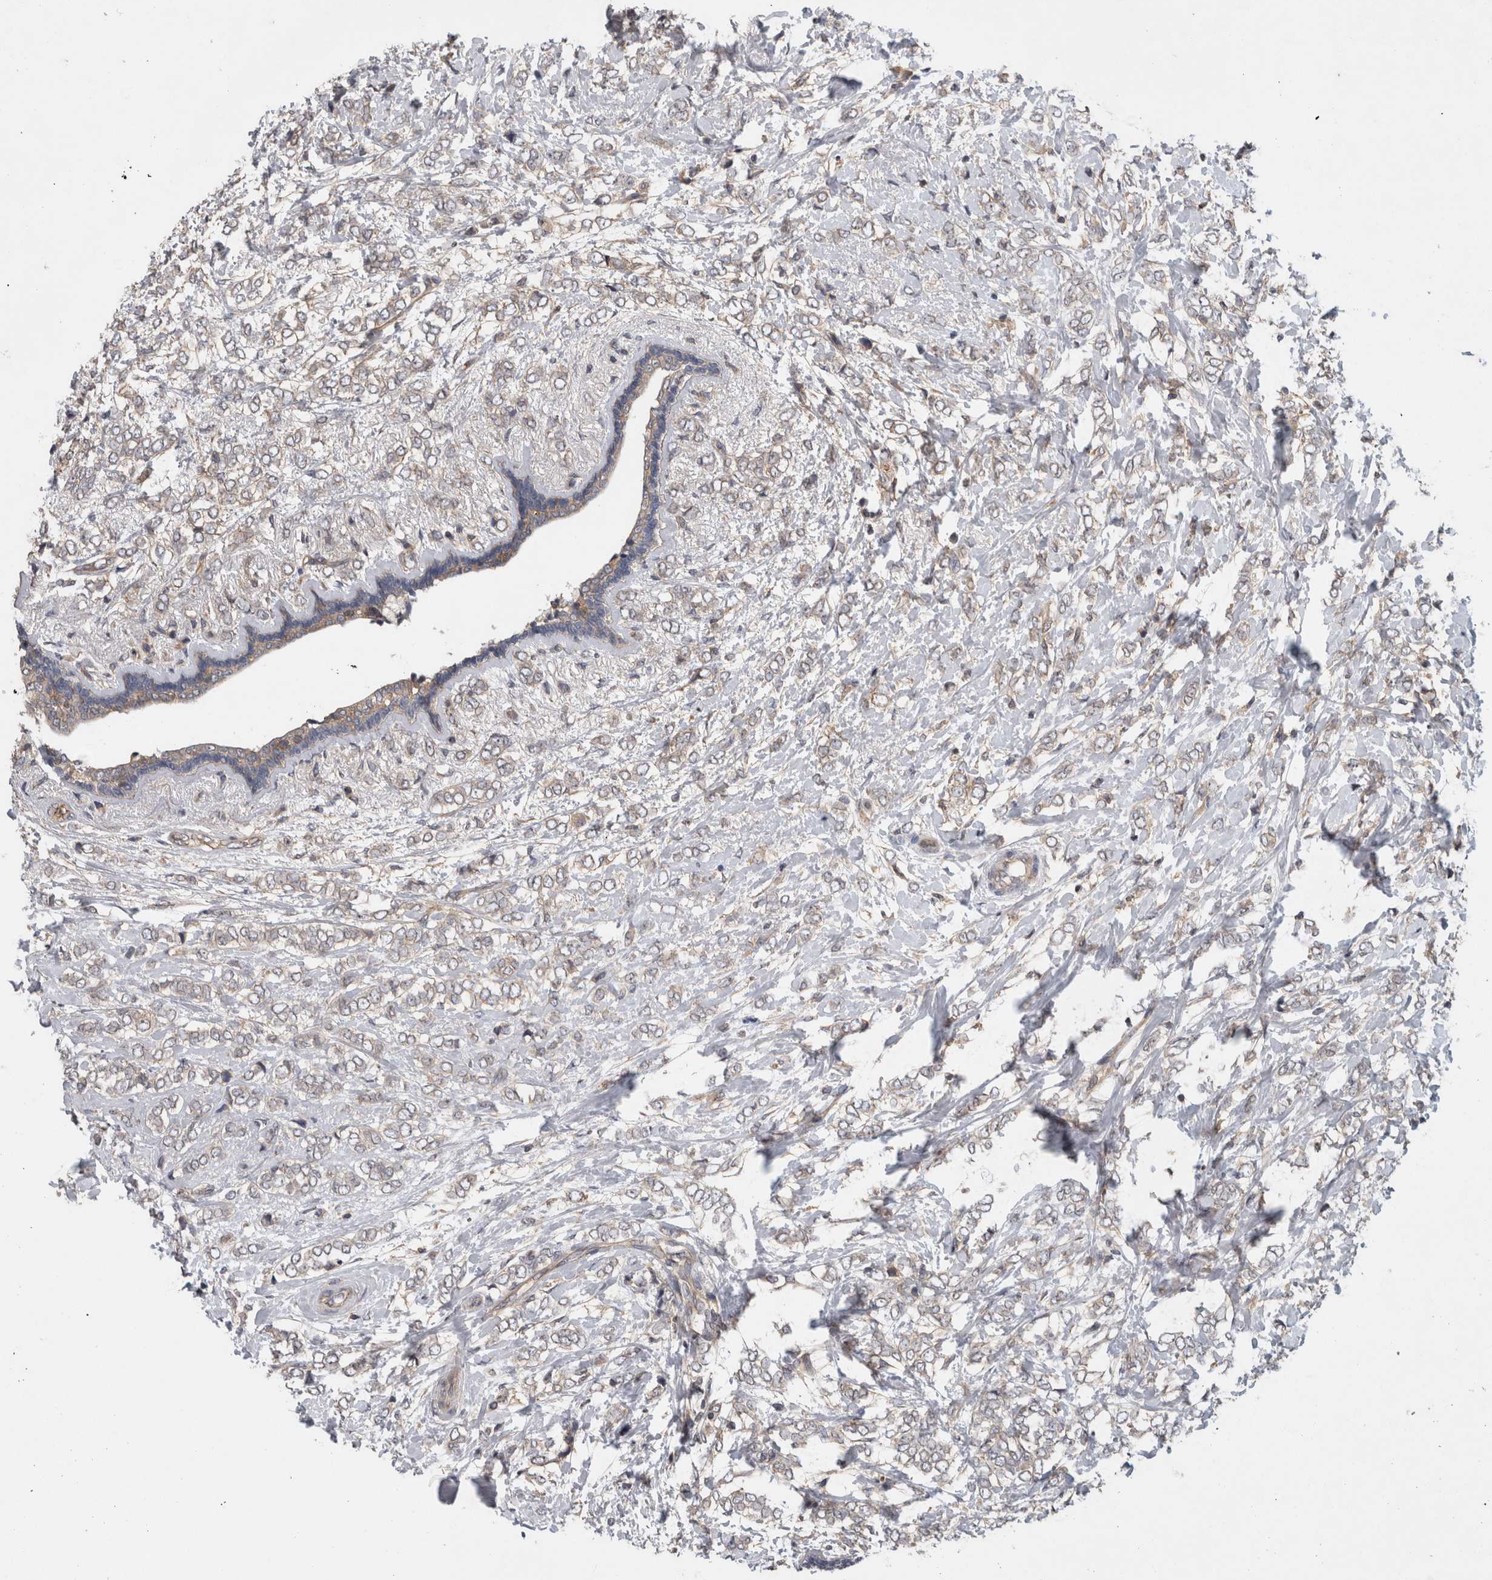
{"staining": {"intensity": "weak", "quantity": "<25%", "location": "cytoplasmic/membranous"}, "tissue": "breast cancer", "cell_type": "Tumor cells", "image_type": "cancer", "snomed": [{"axis": "morphology", "description": "Normal tissue, NOS"}, {"axis": "morphology", "description": "Lobular carcinoma"}, {"axis": "topography", "description": "Breast"}], "caption": "Tumor cells show no significant staining in breast cancer (lobular carcinoma).", "gene": "SCARA5", "patient": {"sex": "female", "age": 47}}